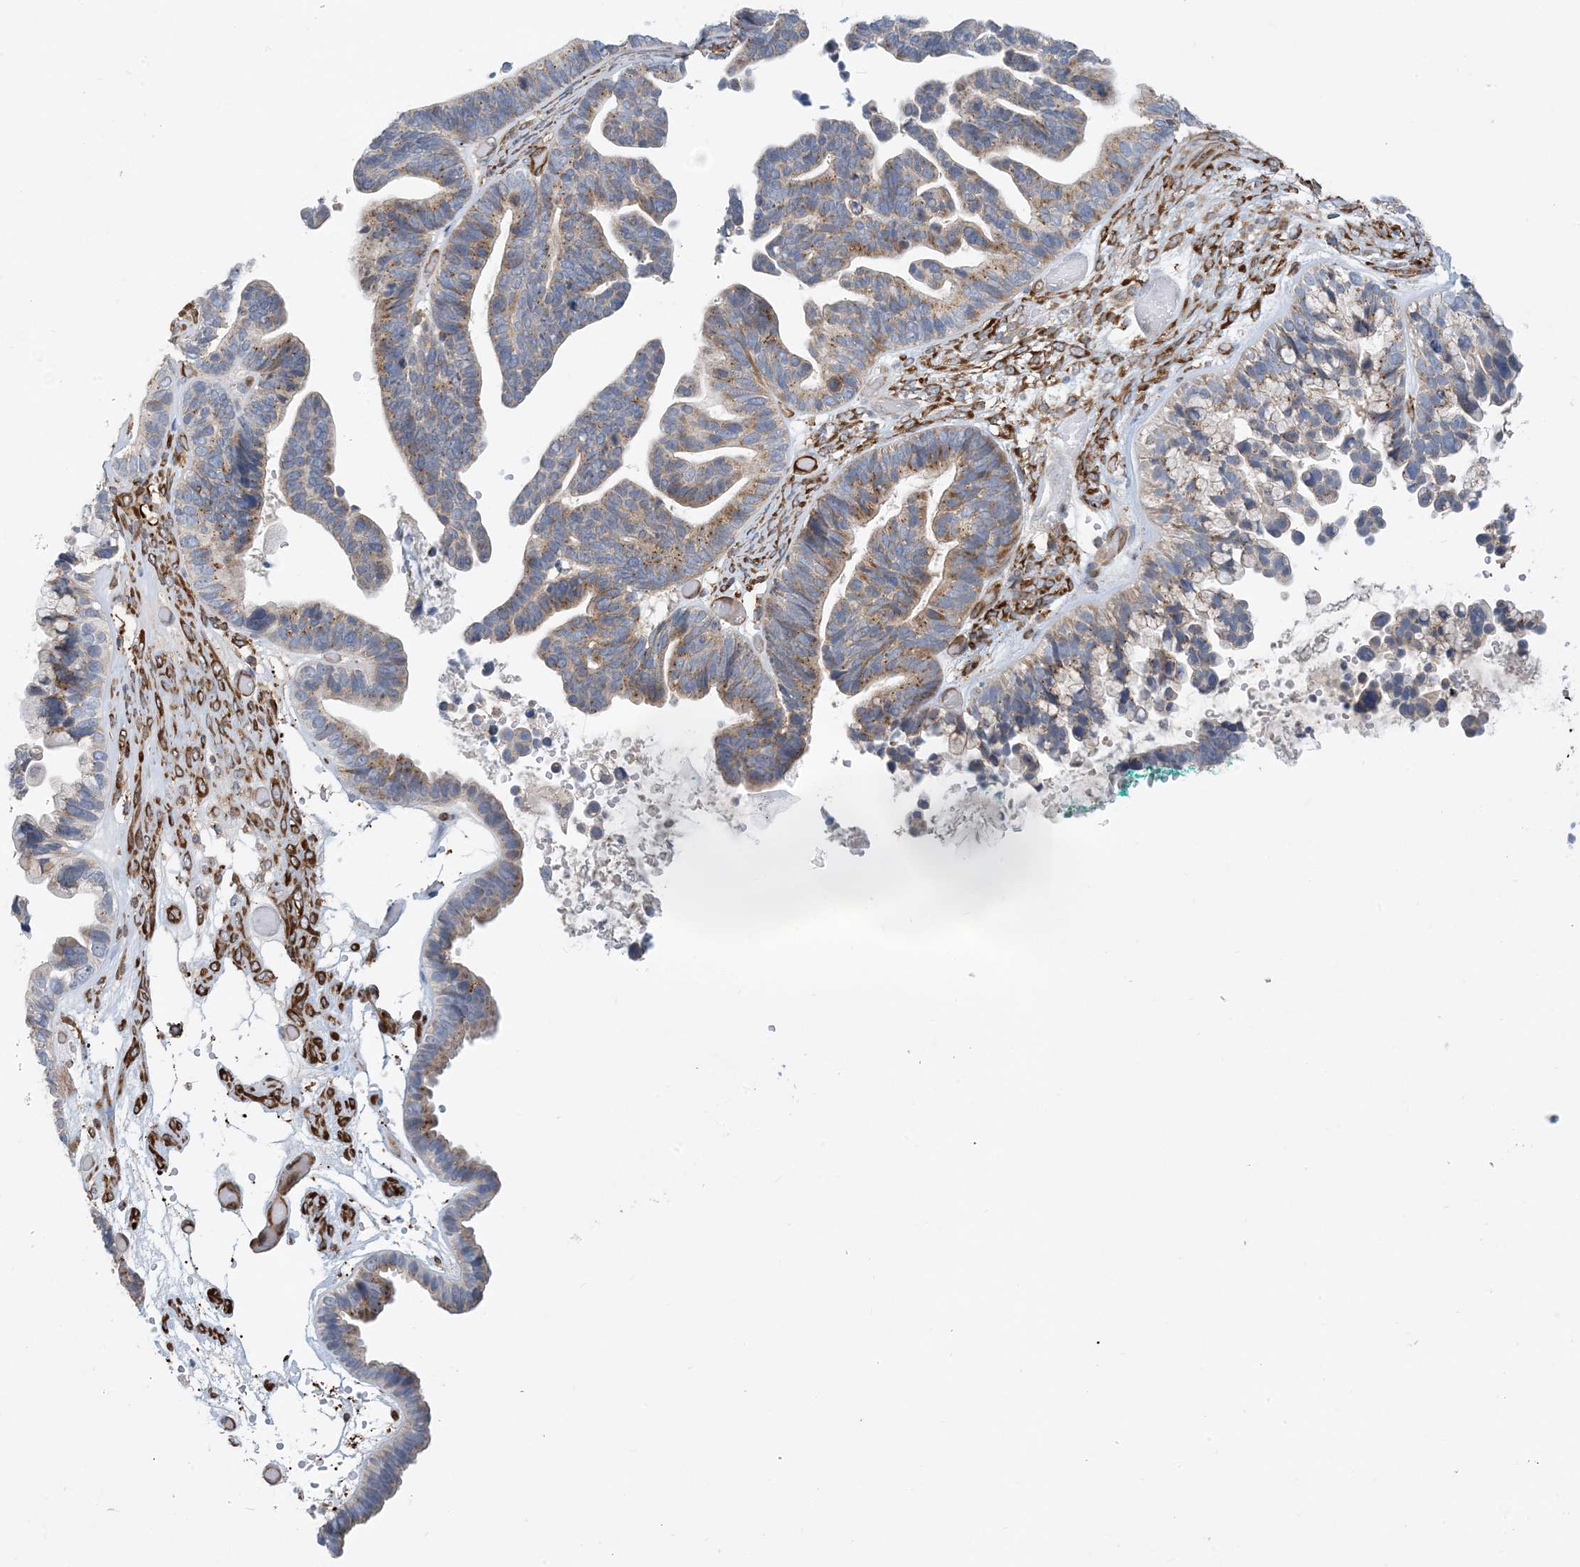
{"staining": {"intensity": "moderate", "quantity": "25%-75%", "location": "cytoplasmic/membranous"}, "tissue": "ovarian cancer", "cell_type": "Tumor cells", "image_type": "cancer", "snomed": [{"axis": "morphology", "description": "Cystadenocarcinoma, serous, NOS"}, {"axis": "topography", "description": "Ovary"}], "caption": "Tumor cells show medium levels of moderate cytoplasmic/membranous staining in about 25%-75% of cells in ovarian cancer.", "gene": "EIF2A", "patient": {"sex": "female", "age": 56}}